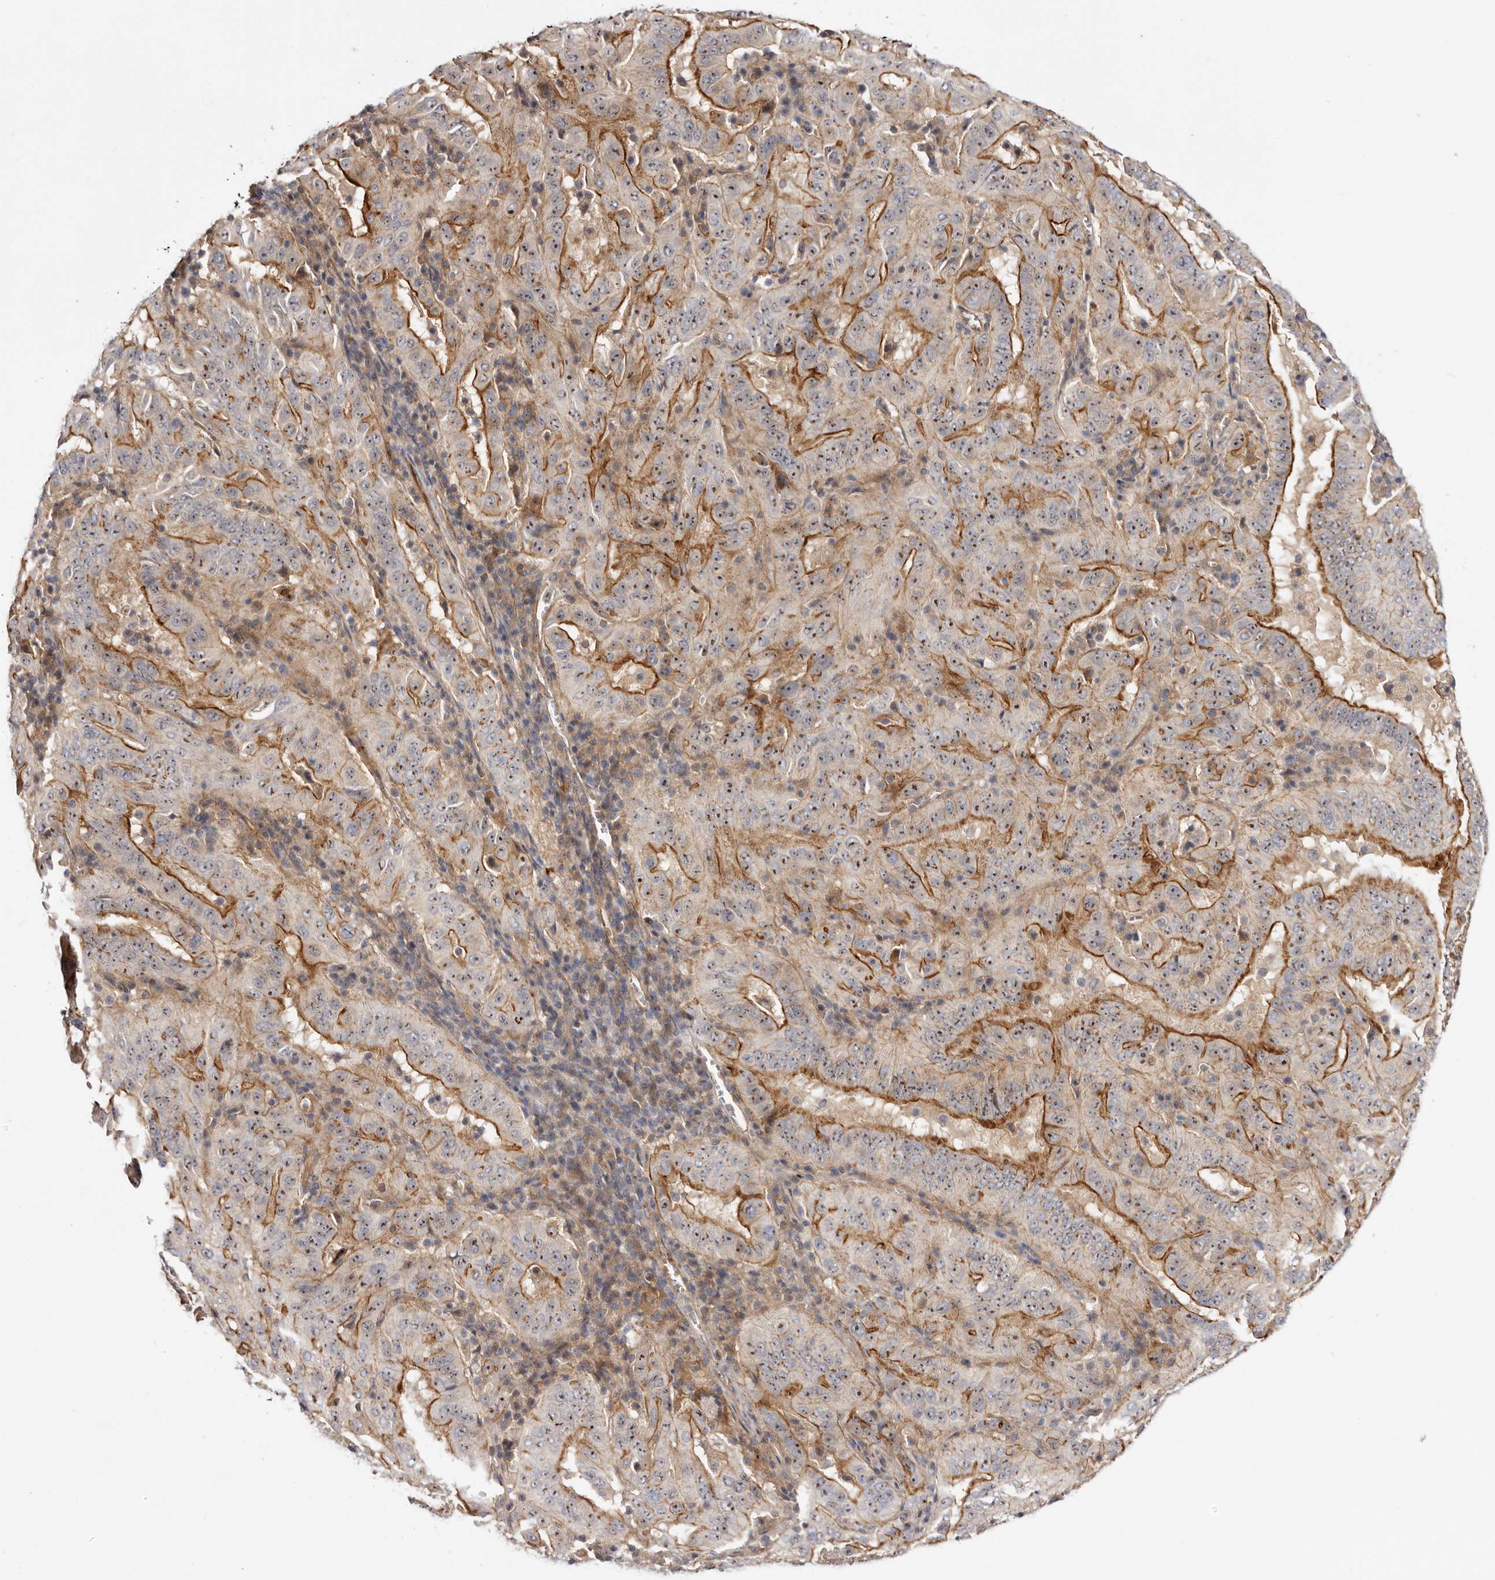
{"staining": {"intensity": "moderate", "quantity": ">75%", "location": "cytoplasmic/membranous,nuclear"}, "tissue": "pancreatic cancer", "cell_type": "Tumor cells", "image_type": "cancer", "snomed": [{"axis": "morphology", "description": "Adenocarcinoma, NOS"}, {"axis": "topography", "description": "Pancreas"}], "caption": "High-magnification brightfield microscopy of pancreatic adenocarcinoma stained with DAB (3,3'-diaminobenzidine) (brown) and counterstained with hematoxylin (blue). tumor cells exhibit moderate cytoplasmic/membranous and nuclear positivity is seen in about>75% of cells. The protein is stained brown, and the nuclei are stained in blue (DAB (3,3'-diaminobenzidine) IHC with brightfield microscopy, high magnification).", "gene": "PANK4", "patient": {"sex": "male", "age": 63}}